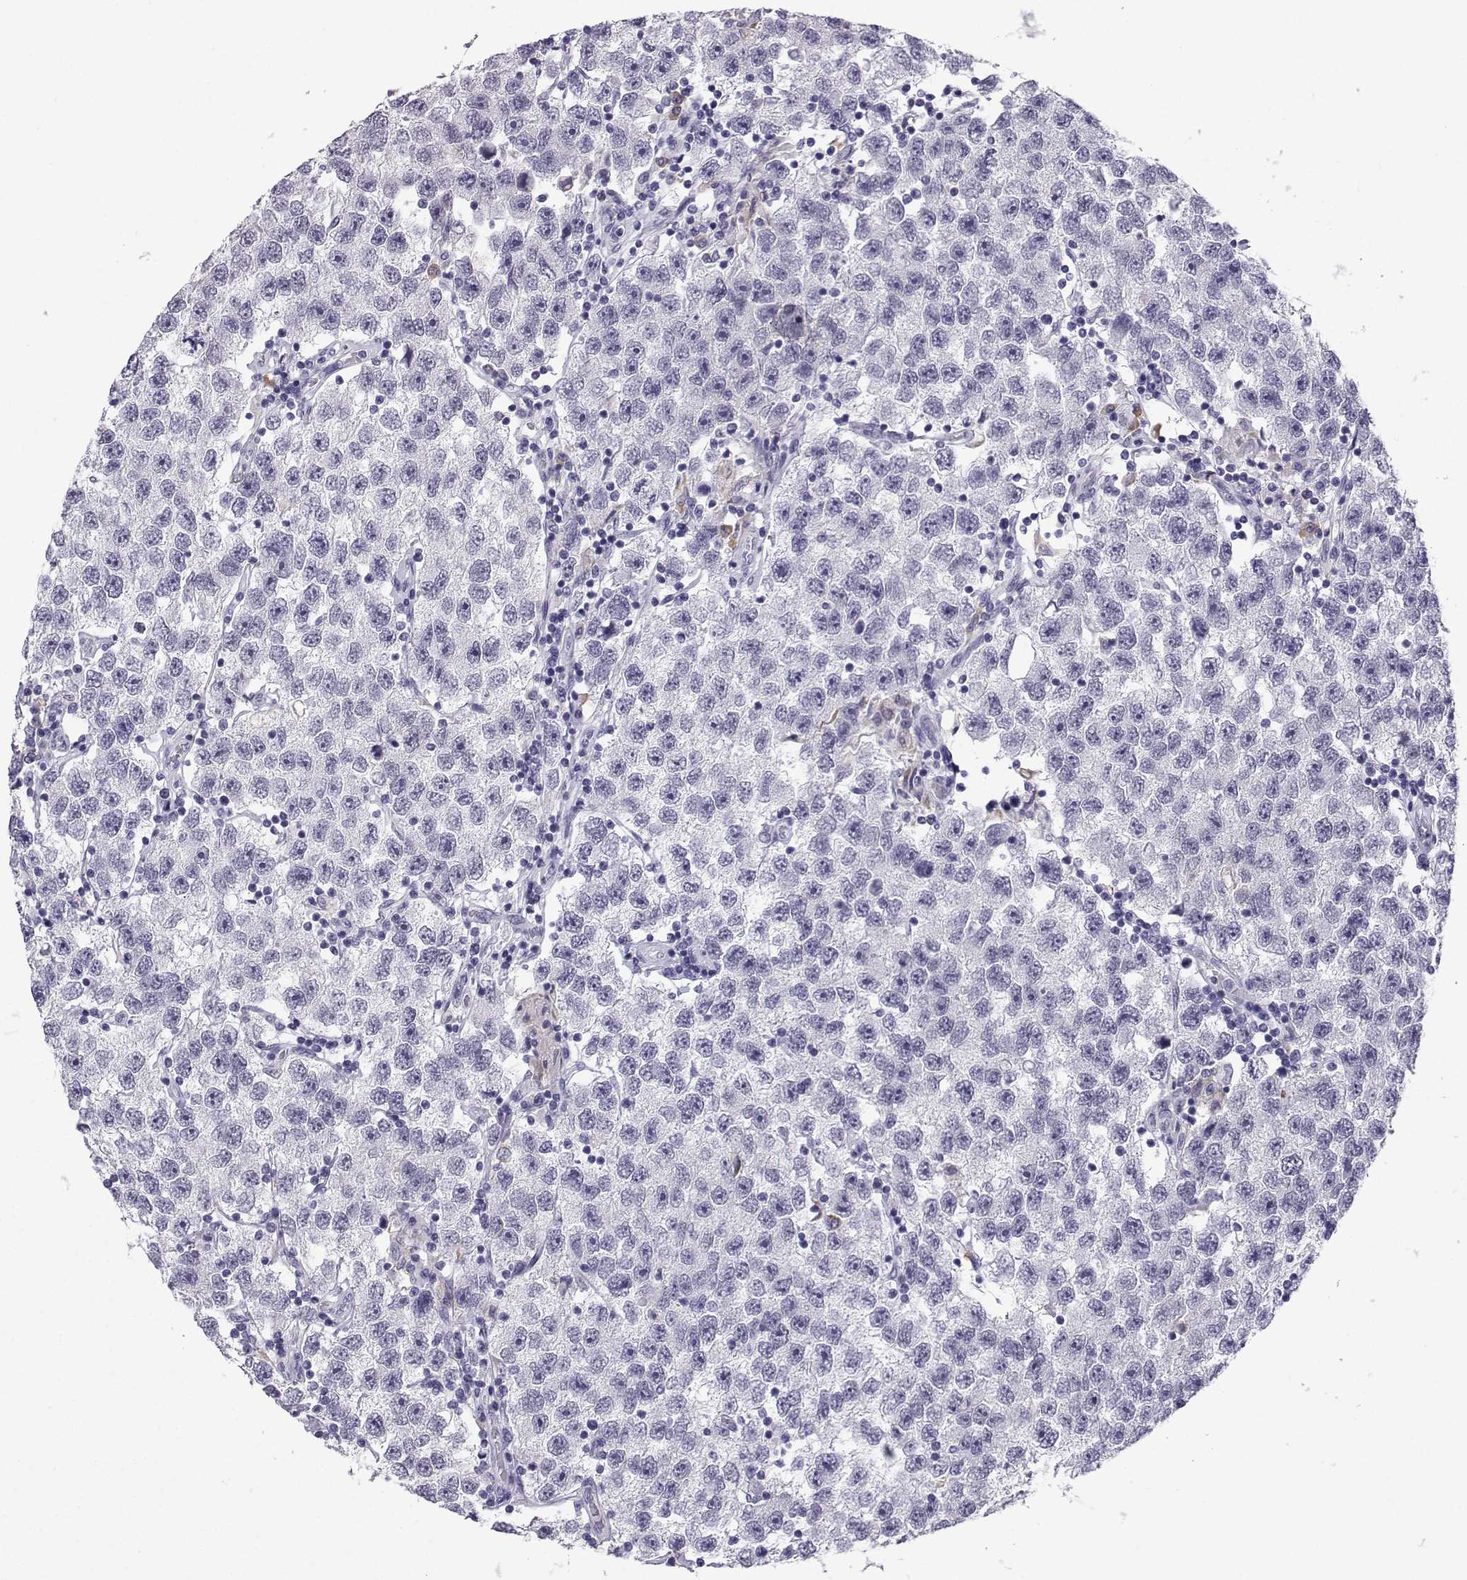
{"staining": {"intensity": "negative", "quantity": "none", "location": "none"}, "tissue": "testis cancer", "cell_type": "Tumor cells", "image_type": "cancer", "snomed": [{"axis": "morphology", "description": "Seminoma, NOS"}, {"axis": "topography", "description": "Testis"}], "caption": "This is an immunohistochemistry (IHC) image of testis cancer (seminoma). There is no staining in tumor cells.", "gene": "MRGBP", "patient": {"sex": "male", "age": 26}}